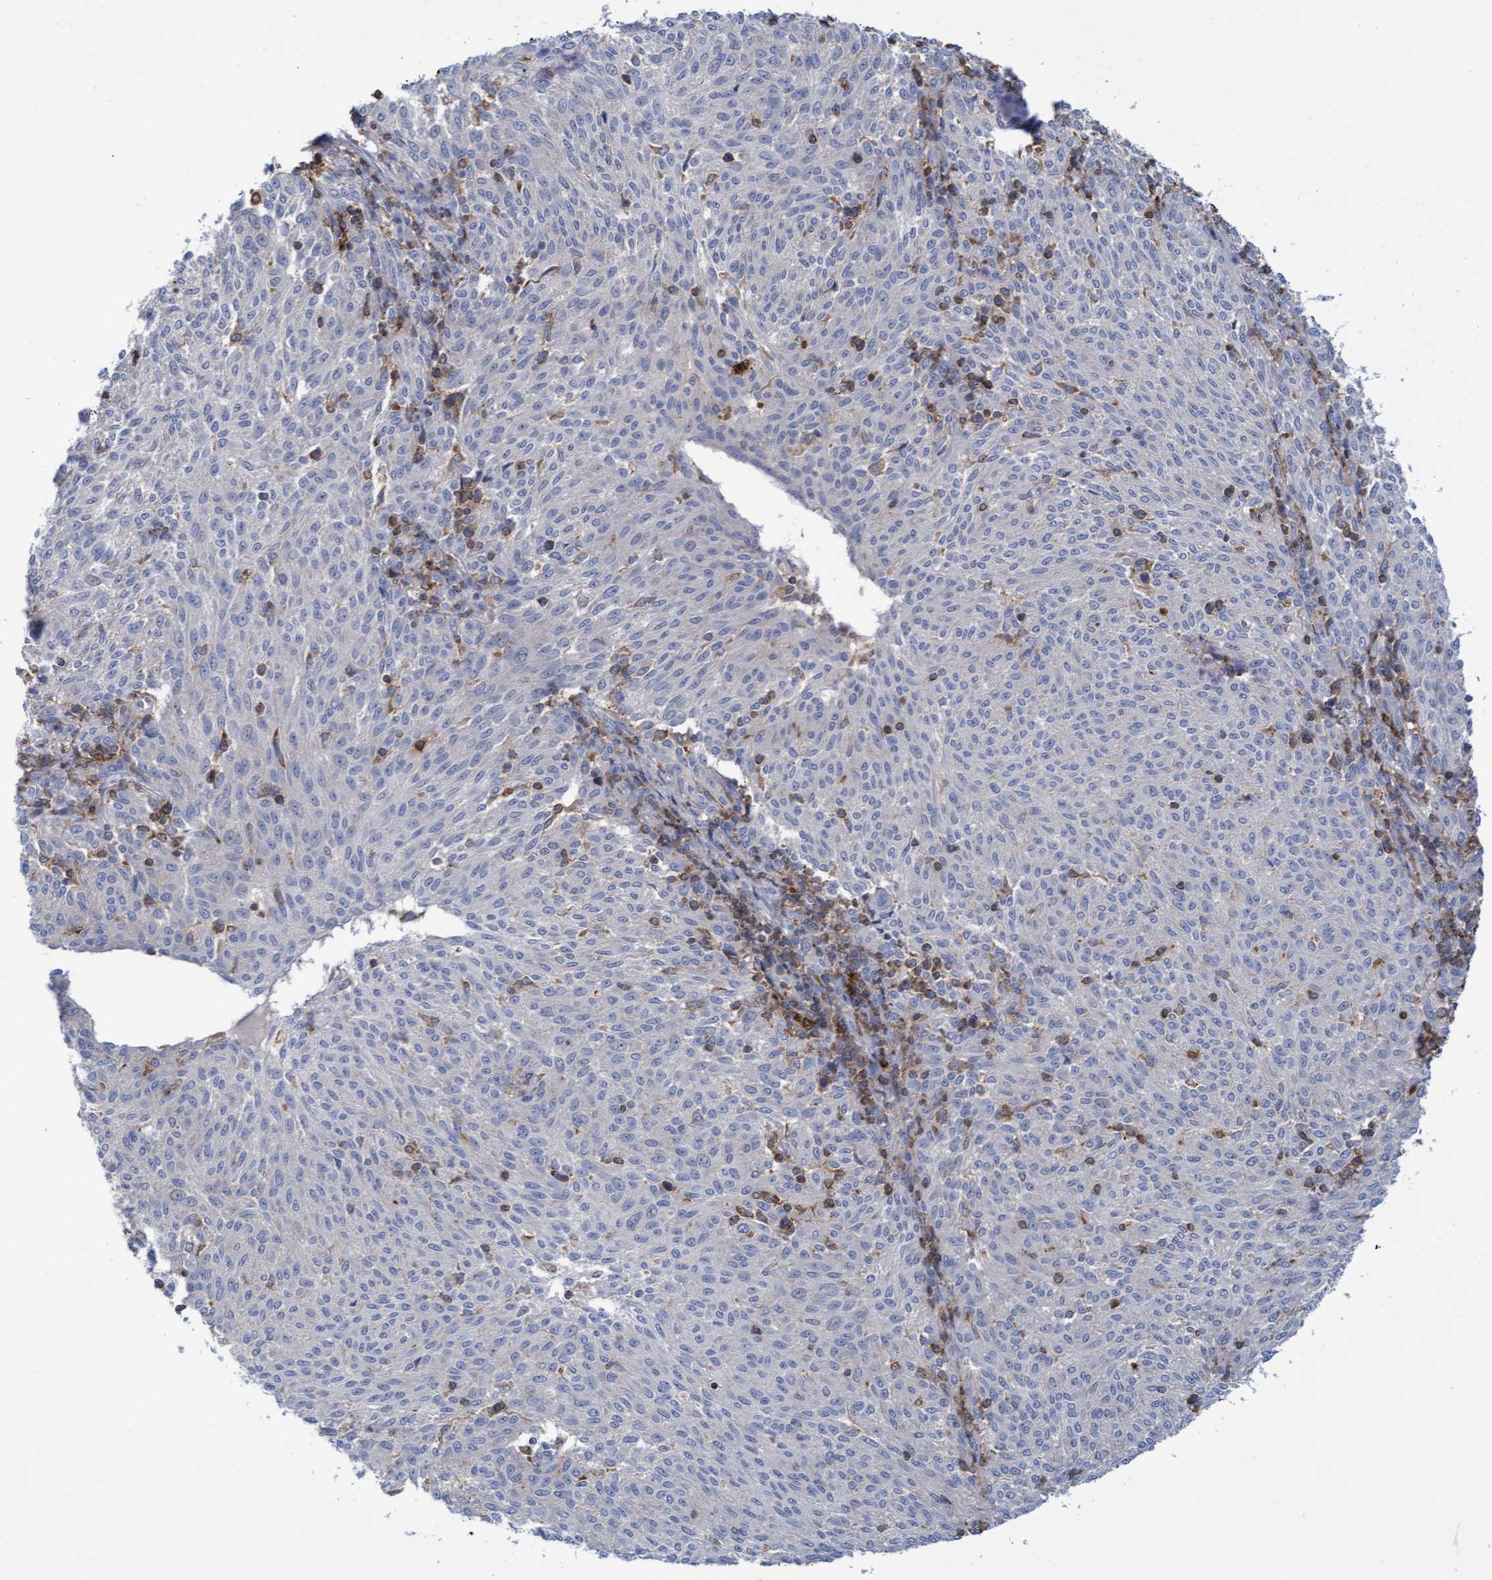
{"staining": {"intensity": "negative", "quantity": "none", "location": "none"}, "tissue": "melanoma", "cell_type": "Tumor cells", "image_type": "cancer", "snomed": [{"axis": "morphology", "description": "Malignant melanoma, NOS"}, {"axis": "topography", "description": "Skin"}], "caption": "Protein analysis of malignant melanoma demonstrates no significant staining in tumor cells.", "gene": "FNBP1", "patient": {"sex": "female", "age": 72}}